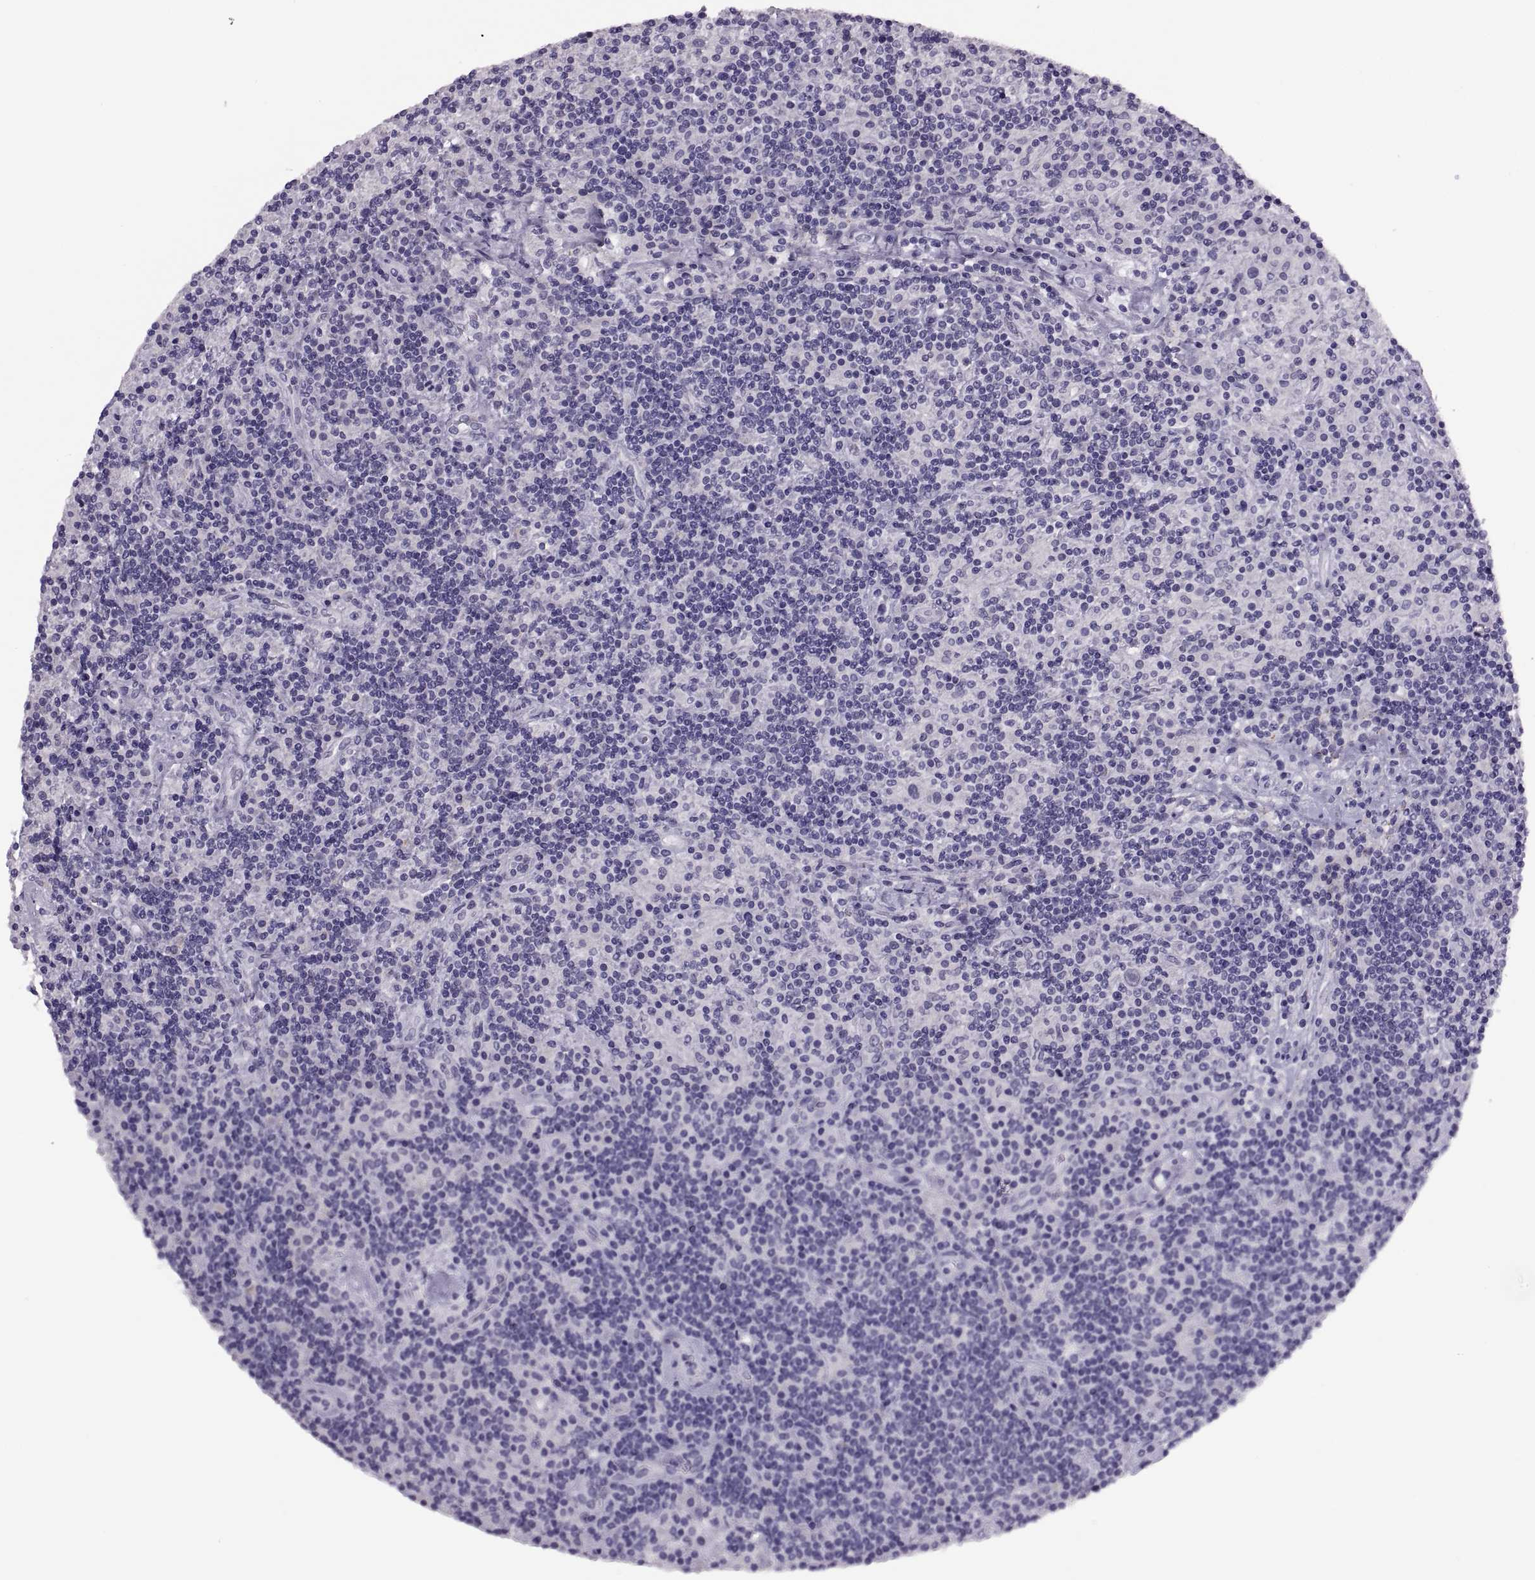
{"staining": {"intensity": "negative", "quantity": "none", "location": "none"}, "tissue": "lymphoma", "cell_type": "Tumor cells", "image_type": "cancer", "snomed": [{"axis": "morphology", "description": "Hodgkin's disease, NOS"}, {"axis": "topography", "description": "Lymph node"}], "caption": "A photomicrograph of human Hodgkin's disease is negative for staining in tumor cells.", "gene": "QRICH2", "patient": {"sex": "male", "age": 70}}